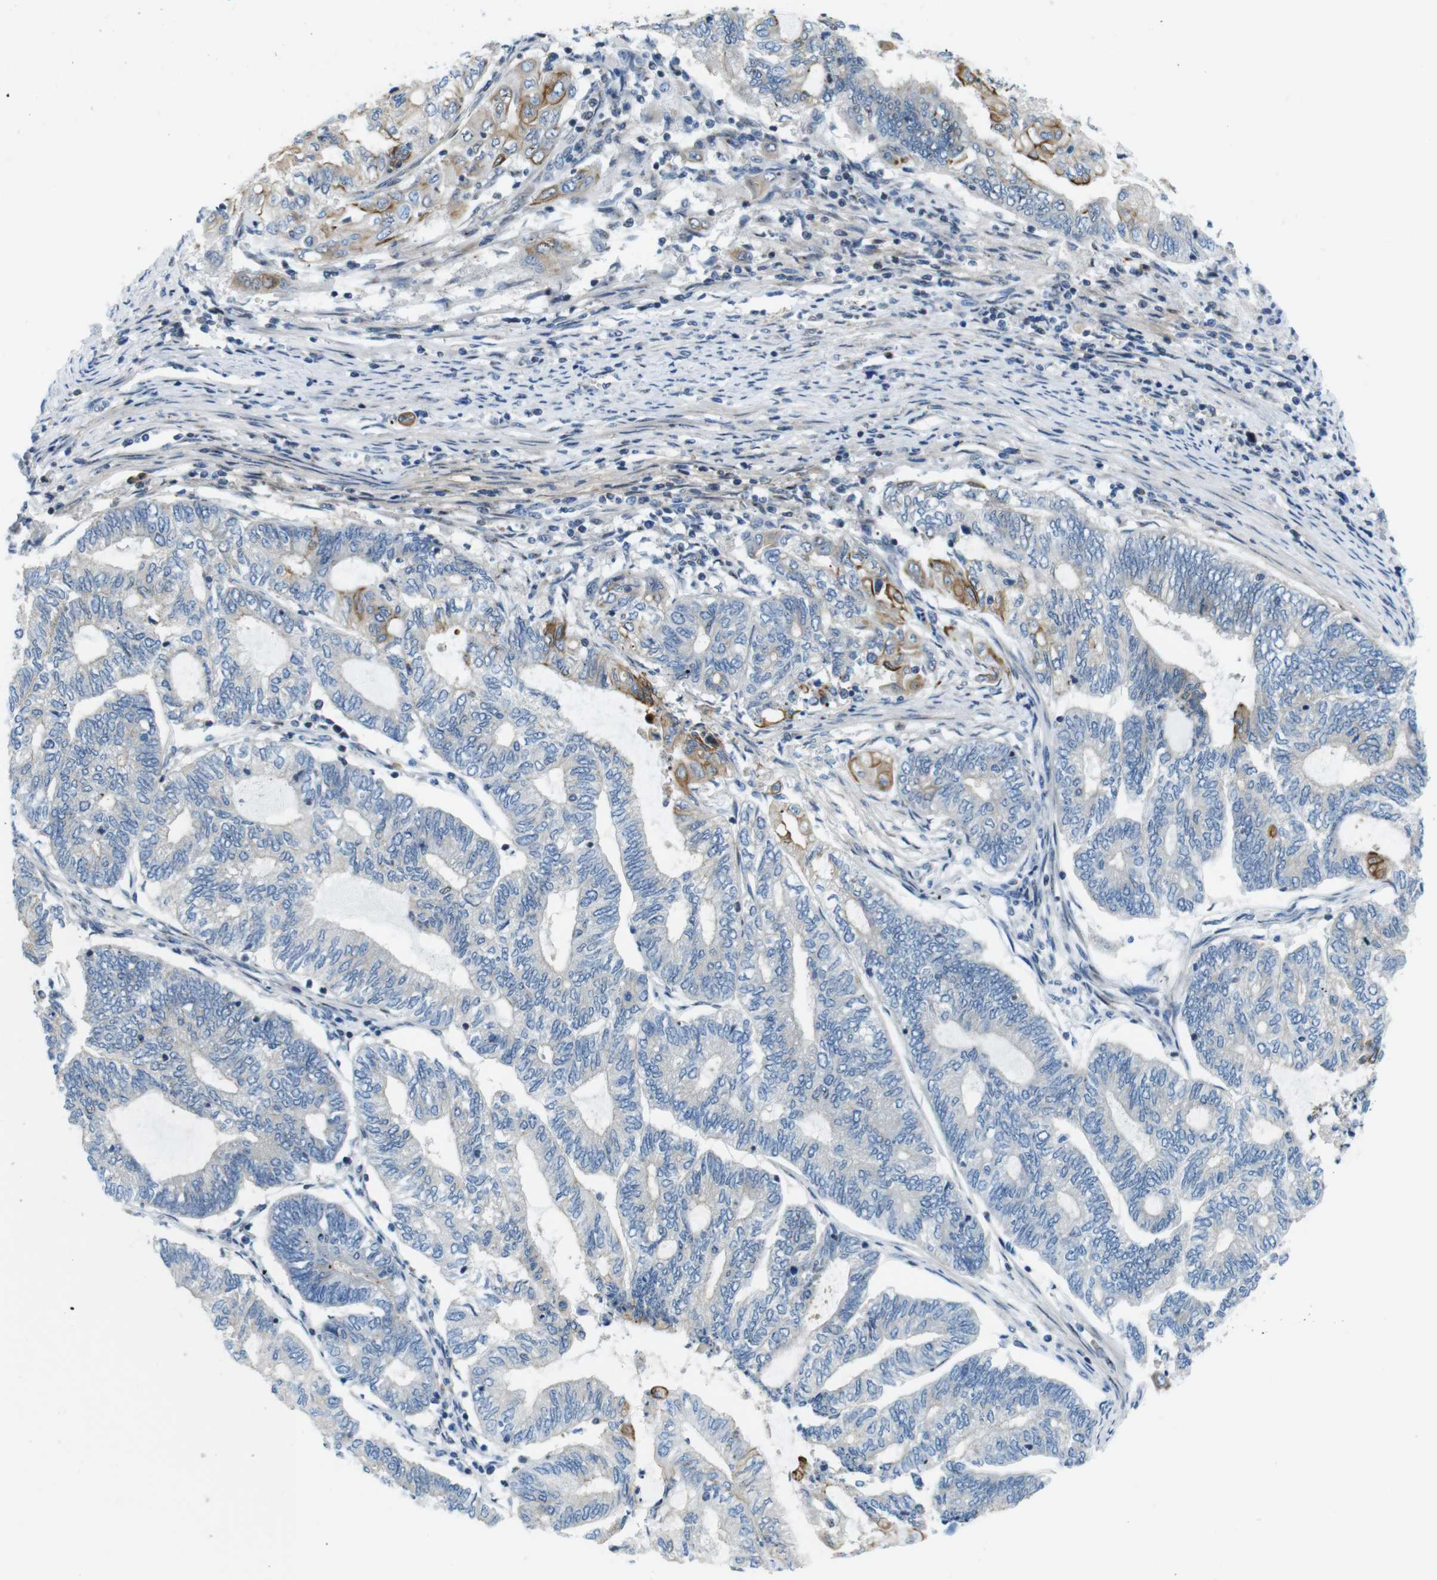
{"staining": {"intensity": "moderate", "quantity": "<25%", "location": "cytoplasmic/membranous"}, "tissue": "endometrial cancer", "cell_type": "Tumor cells", "image_type": "cancer", "snomed": [{"axis": "morphology", "description": "Adenocarcinoma, NOS"}, {"axis": "topography", "description": "Uterus"}, {"axis": "topography", "description": "Endometrium"}], "caption": "This image exhibits immunohistochemistry staining of human endometrial cancer, with low moderate cytoplasmic/membranous expression in about <25% of tumor cells.", "gene": "ZDHHC3", "patient": {"sex": "female", "age": 70}}